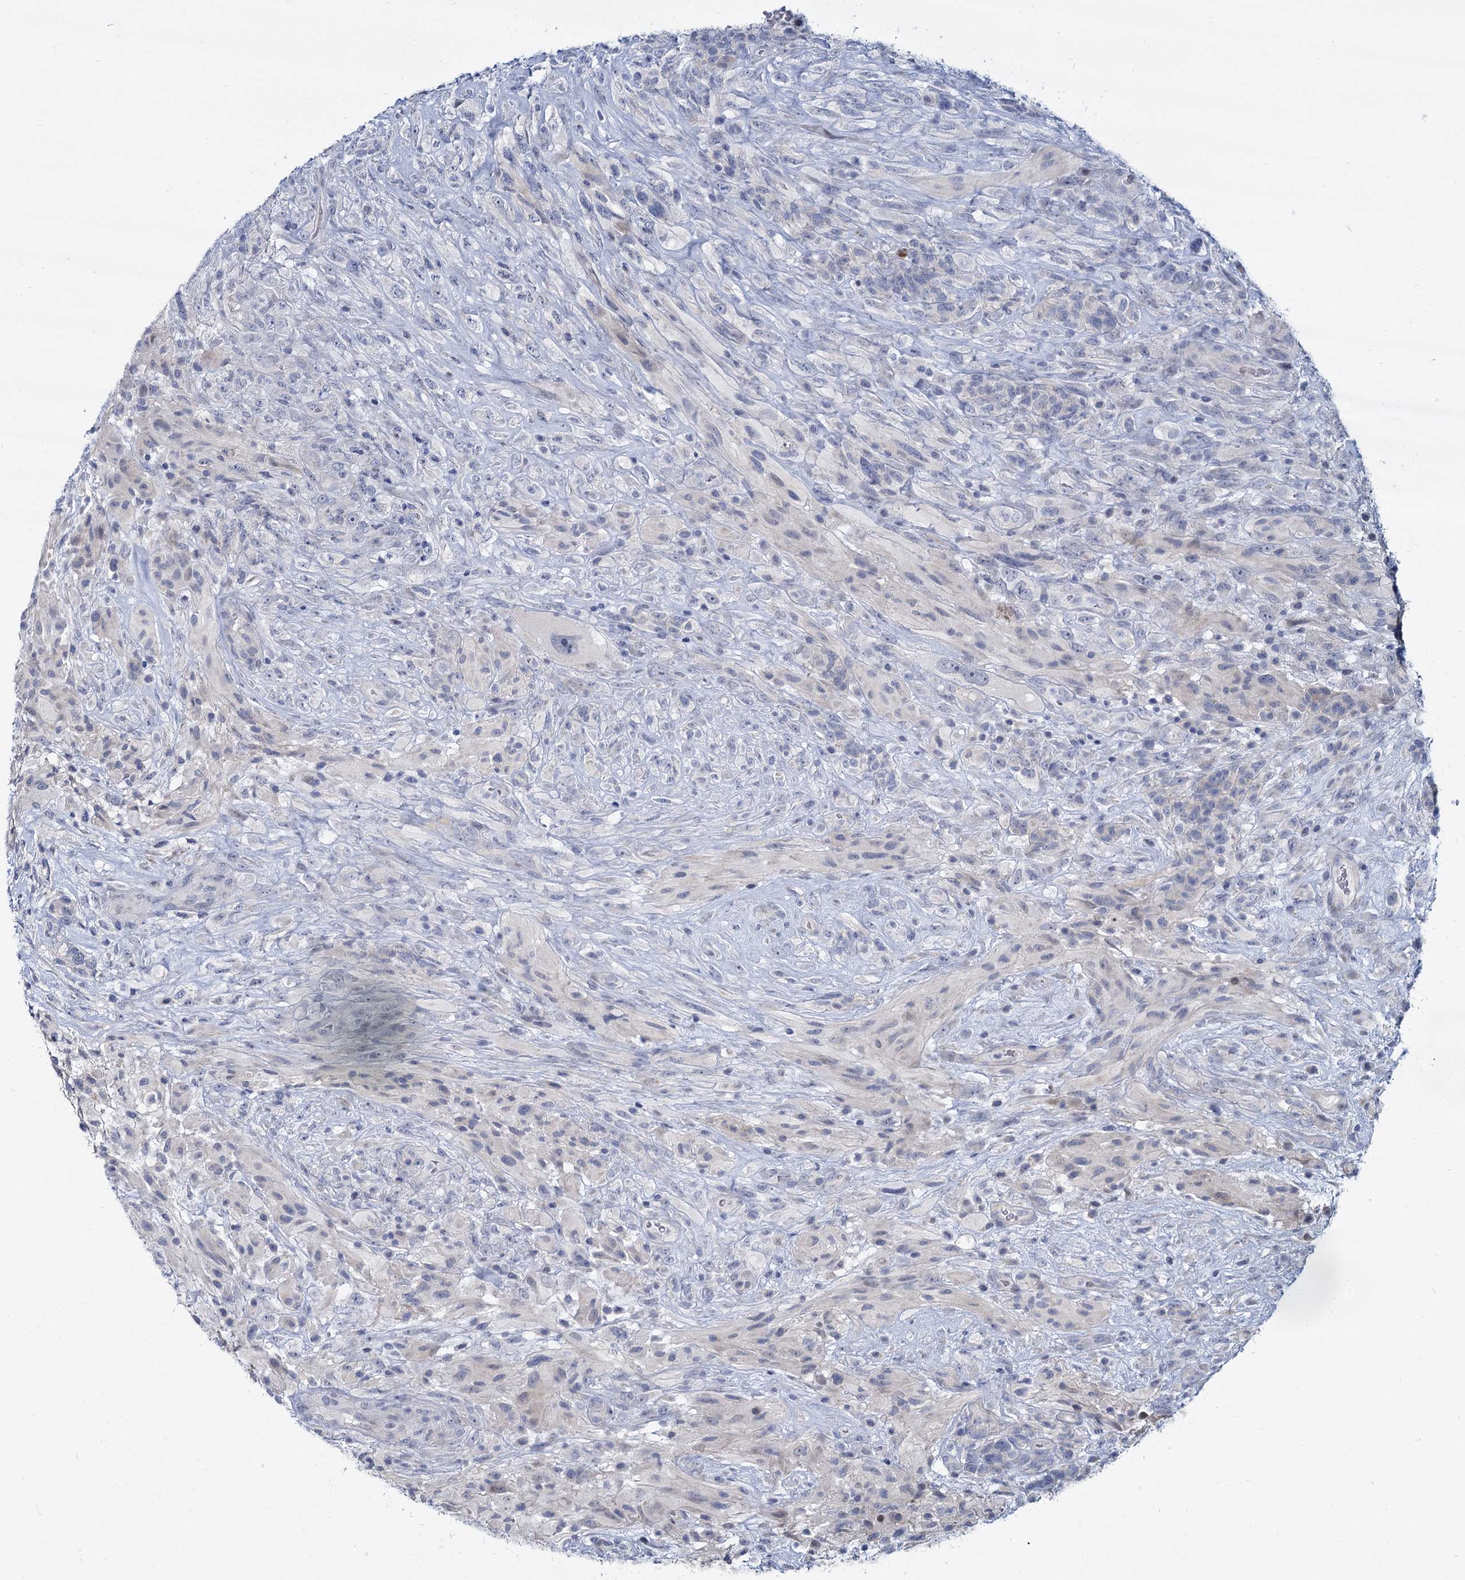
{"staining": {"intensity": "negative", "quantity": "none", "location": "none"}, "tissue": "glioma", "cell_type": "Tumor cells", "image_type": "cancer", "snomed": [{"axis": "morphology", "description": "Glioma, malignant, High grade"}, {"axis": "topography", "description": "Brain"}], "caption": "An IHC micrograph of glioma is shown. There is no staining in tumor cells of glioma.", "gene": "ACRBP", "patient": {"sex": "male", "age": 61}}